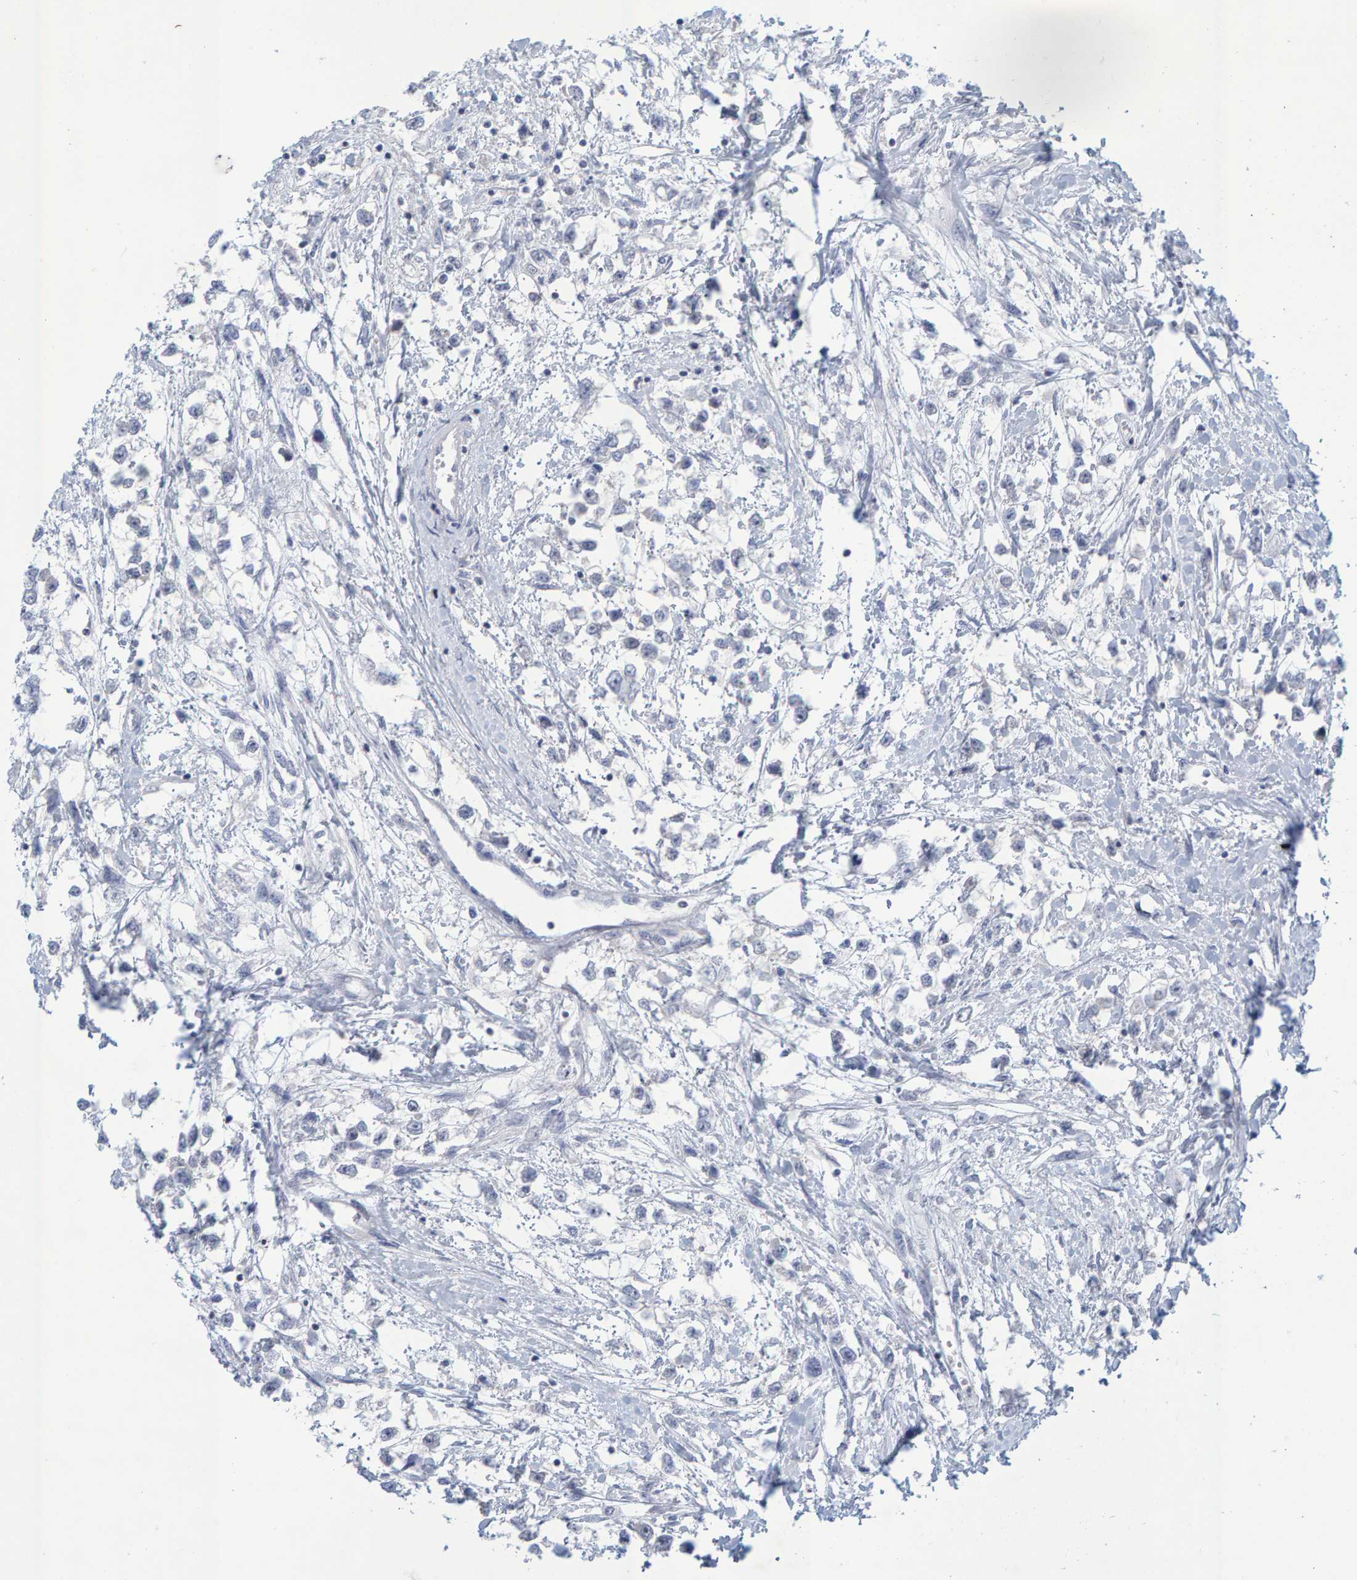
{"staining": {"intensity": "negative", "quantity": "none", "location": "none"}, "tissue": "testis cancer", "cell_type": "Tumor cells", "image_type": "cancer", "snomed": [{"axis": "morphology", "description": "Seminoma, NOS"}, {"axis": "morphology", "description": "Carcinoma, Embryonal, NOS"}, {"axis": "topography", "description": "Testis"}], "caption": "There is no significant staining in tumor cells of testis embryonal carcinoma.", "gene": "ZNF77", "patient": {"sex": "male", "age": 51}}